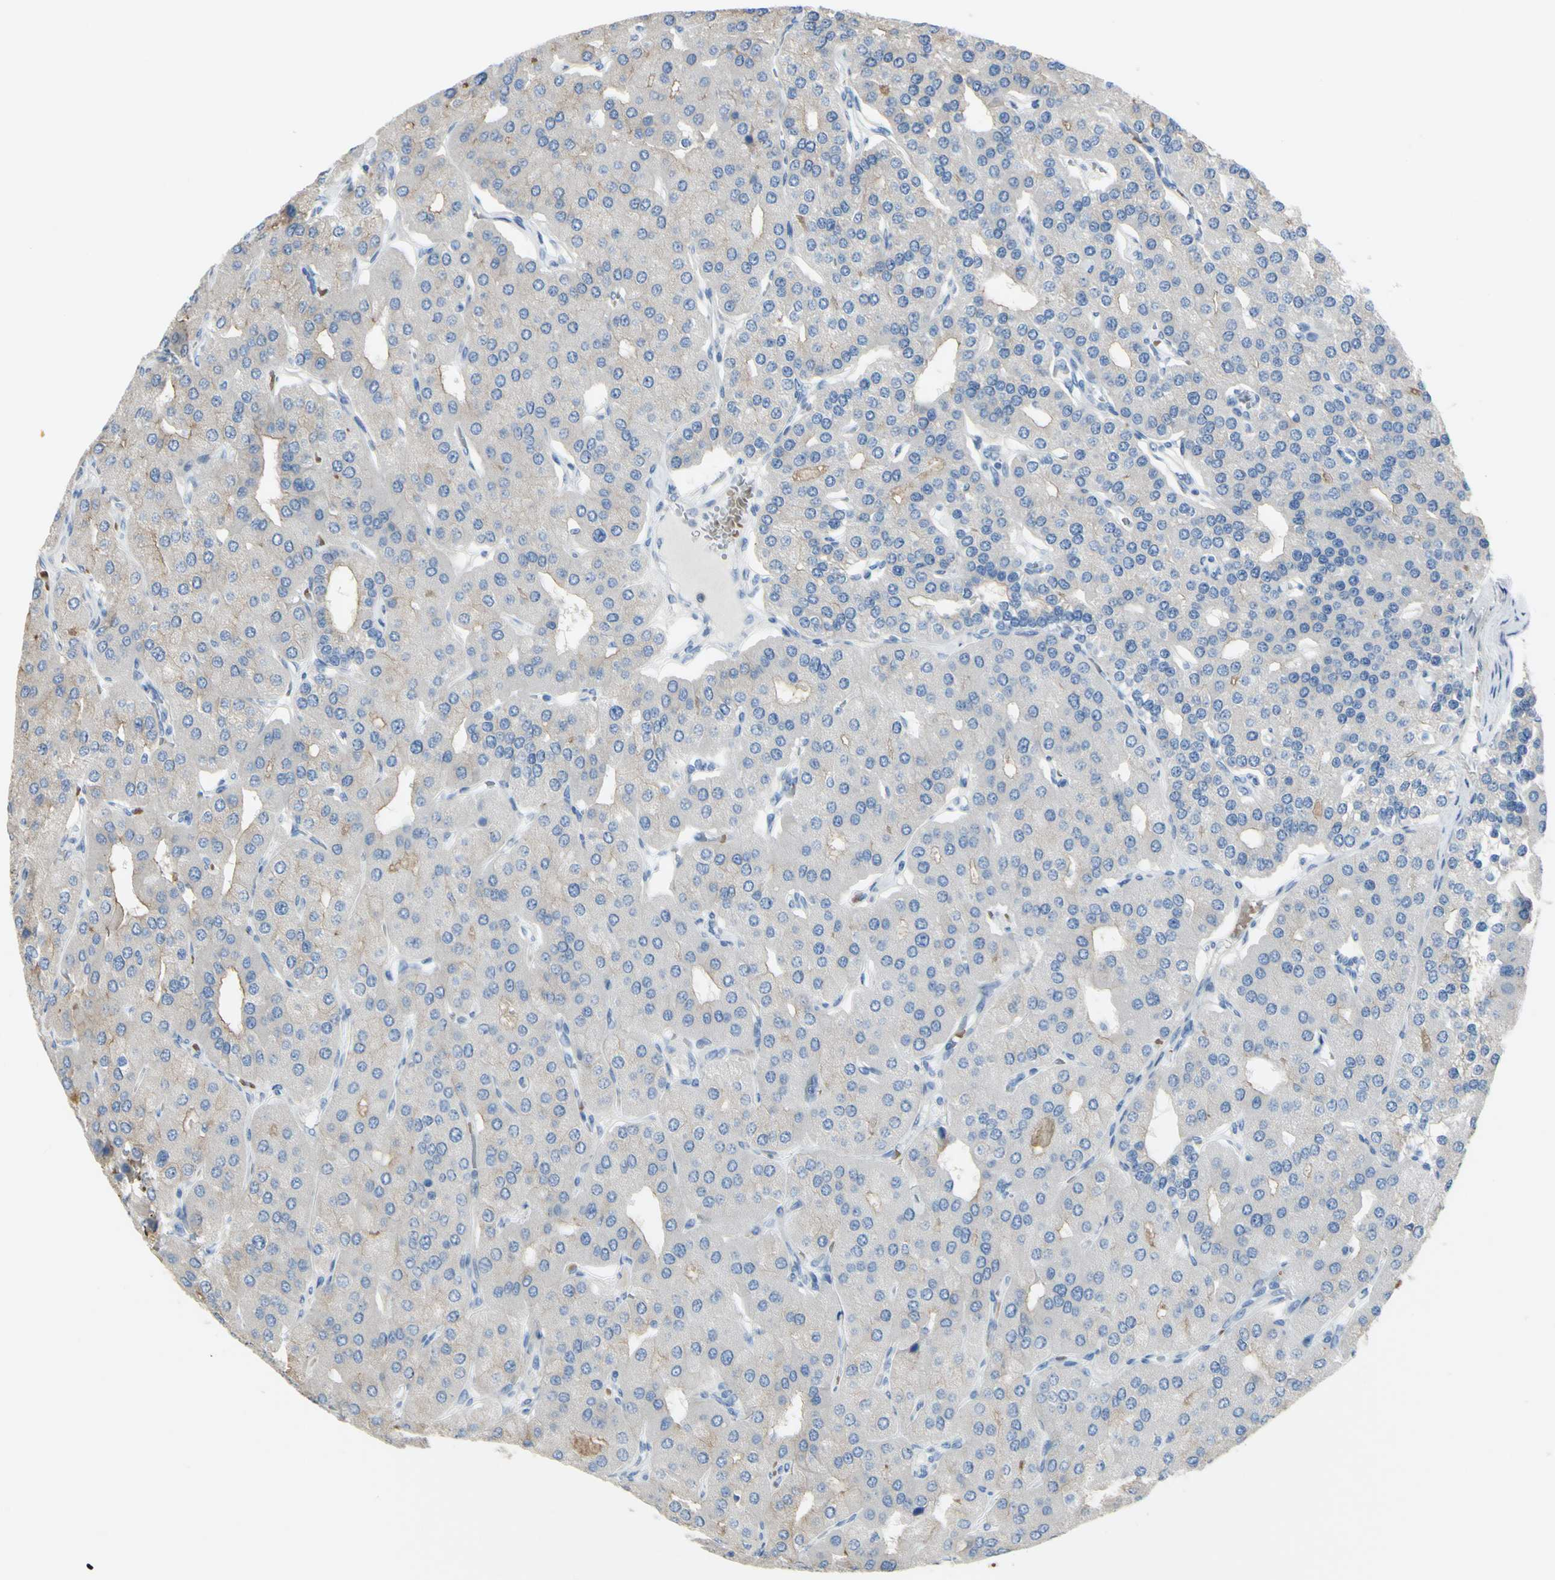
{"staining": {"intensity": "weak", "quantity": "25%-75%", "location": "cytoplasmic/membranous"}, "tissue": "parathyroid gland", "cell_type": "Glandular cells", "image_type": "normal", "snomed": [{"axis": "morphology", "description": "Normal tissue, NOS"}, {"axis": "morphology", "description": "Adenoma, NOS"}, {"axis": "topography", "description": "Parathyroid gland"}], "caption": "IHC micrograph of normal parathyroid gland: human parathyroid gland stained using immunohistochemistry shows low levels of weak protein expression localized specifically in the cytoplasmic/membranous of glandular cells, appearing as a cytoplasmic/membranous brown color.", "gene": "NCBP2L", "patient": {"sex": "female", "age": 86}}